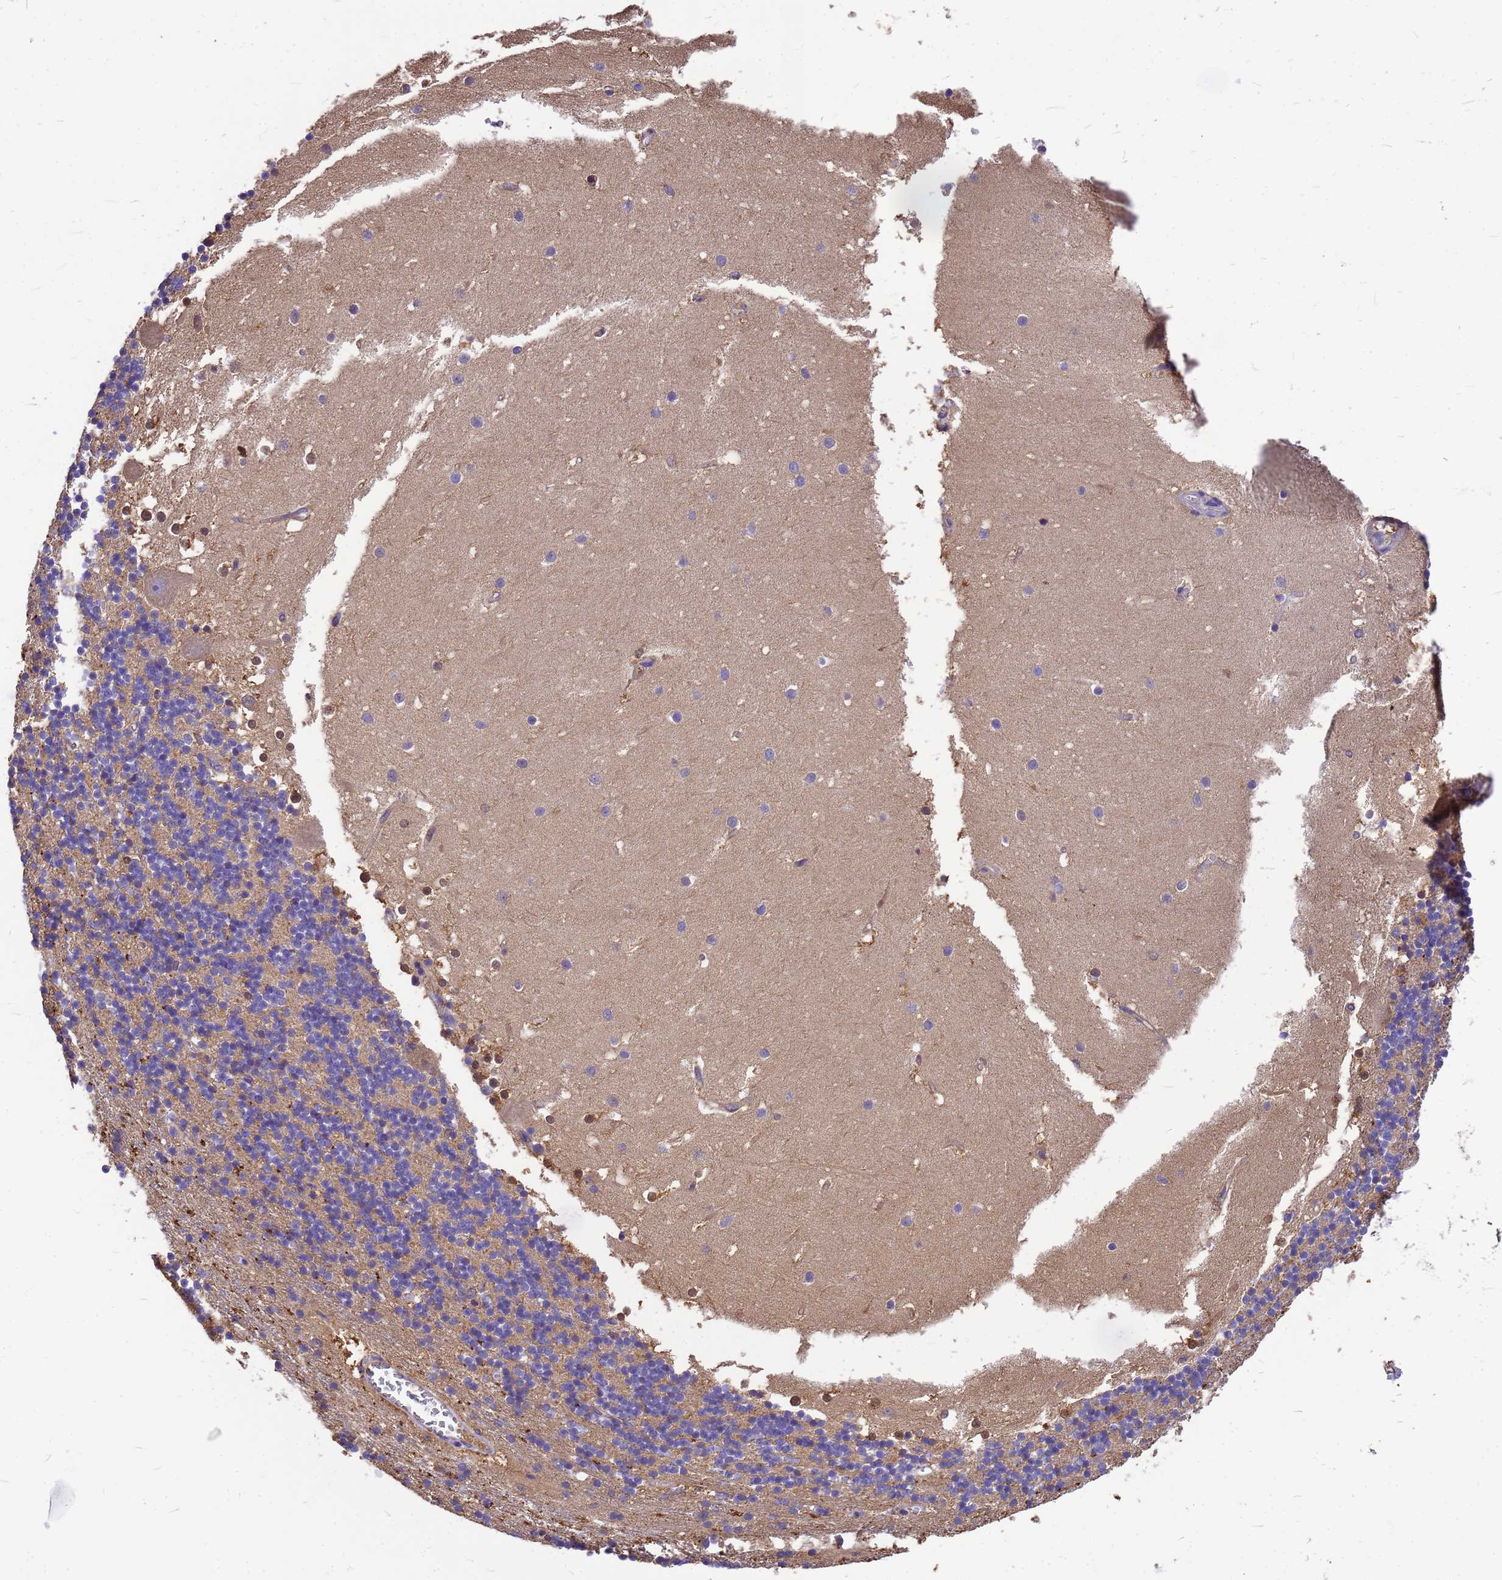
{"staining": {"intensity": "negative", "quantity": "none", "location": "none"}, "tissue": "cerebellum", "cell_type": "Cells in granular layer", "image_type": "normal", "snomed": [{"axis": "morphology", "description": "Normal tissue, NOS"}, {"axis": "topography", "description": "Cerebellum"}], "caption": "This photomicrograph is of benign cerebellum stained with IHC to label a protein in brown with the nuclei are counter-stained blue. There is no positivity in cells in granular layer. (DAB immunohistochemistry (IHC) with hematoxylin counter stain).", "gene": "GID4", "patient": {"sex": "male", "age": 54}}